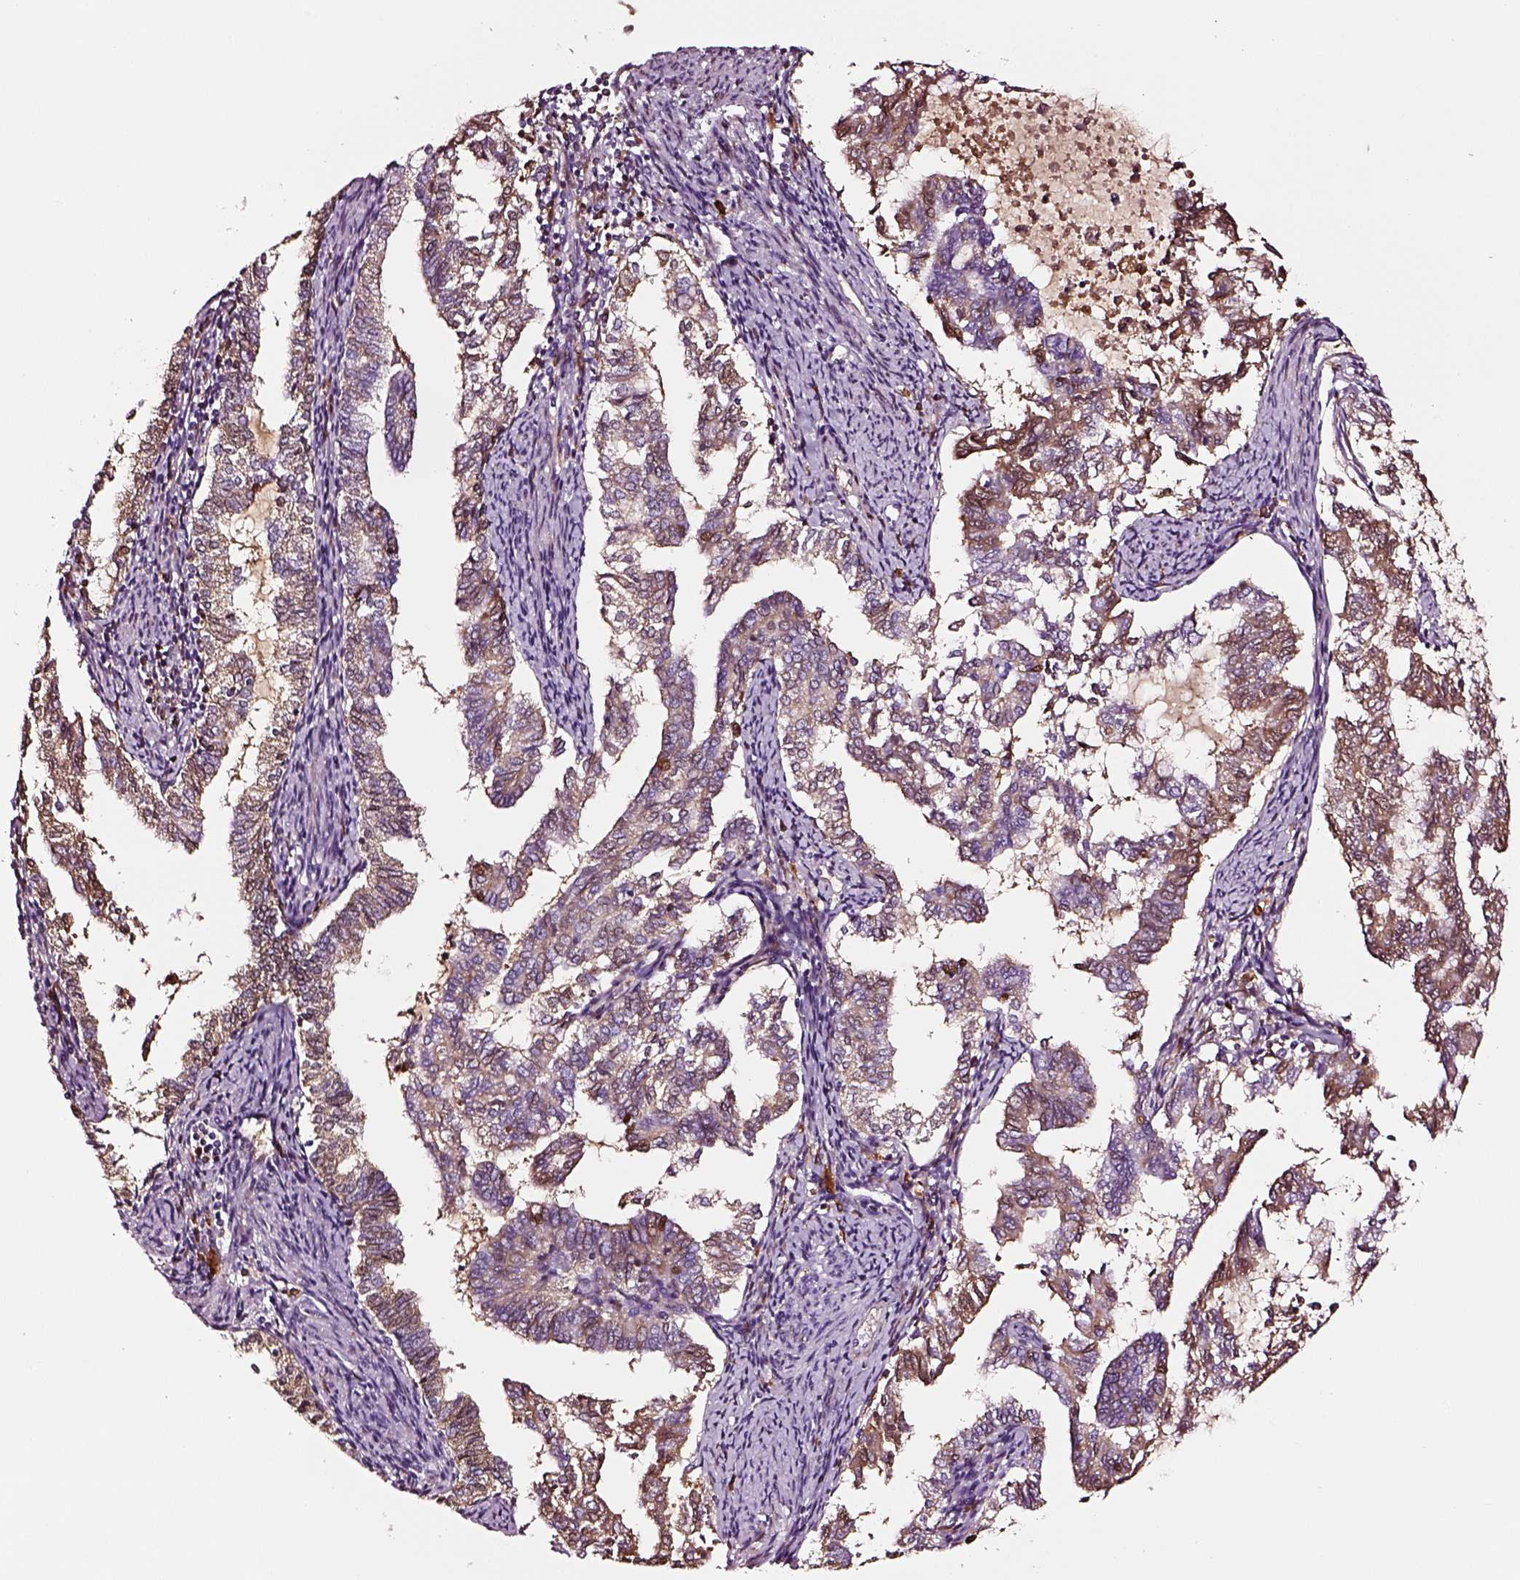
{"staining": {"intensity": "moderate", "quantity": "<25%", "location": "cytoplasmic/membranous"}, "tissue": "endometrial cancer", "cell_type": "Tumor cells", "image_type": "cancer", "snomed": [{"axis": "morphology", "description": "Adenocarcinoma, NOS"}, {"axis": "topography", "description": "Endometrium"}], "caption": "A brown stain shows moderate cytoplasmic/membranous staining of a protein in human adenocarcinoma (endometrial) tumor cells.", "gene": "TF", "patient": {"sex": "female", "age": 79}}